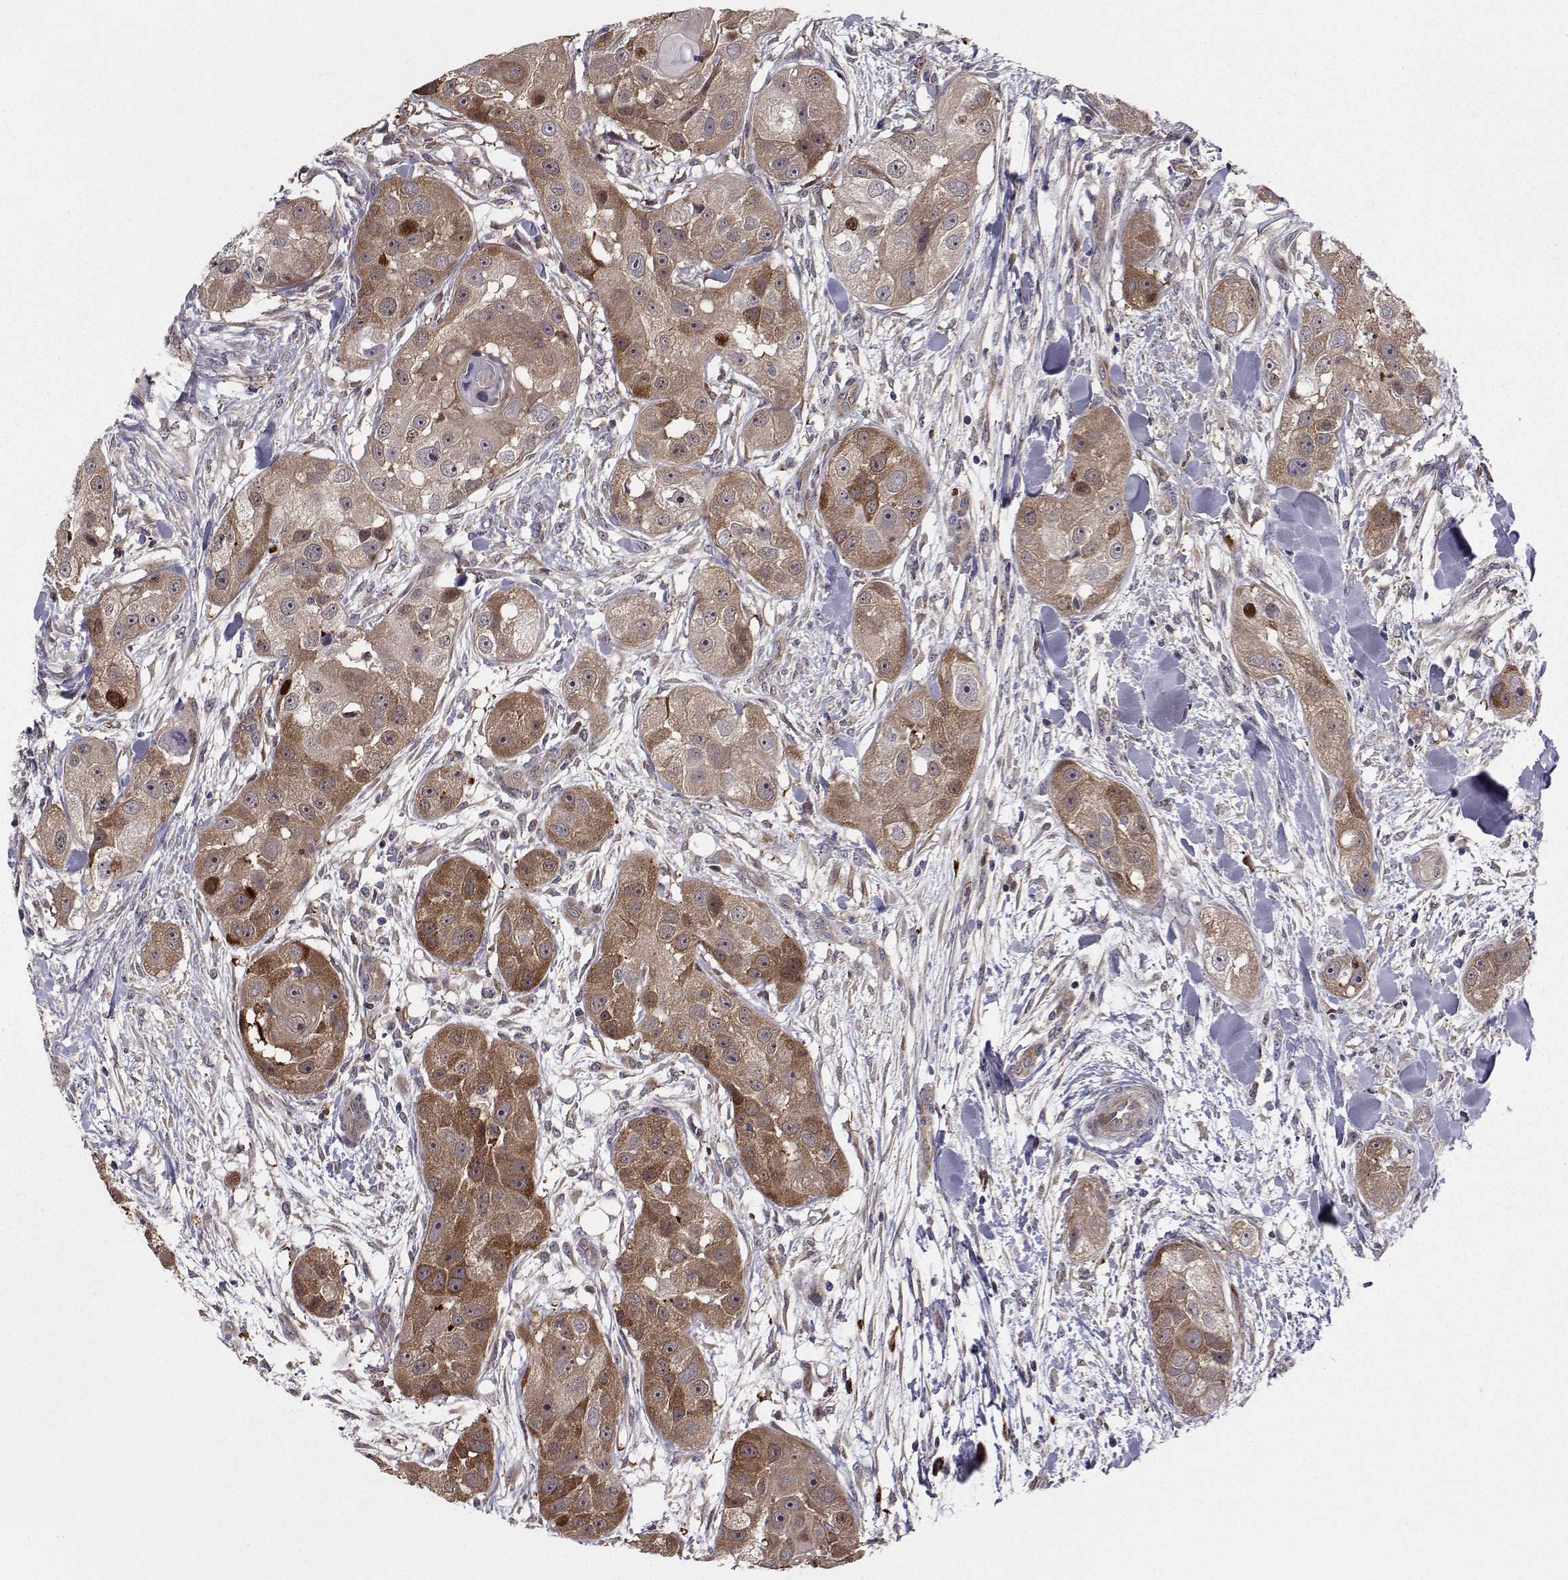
{"staining": {"intensity": "moderate", "quantity": "25%-75%", "location": "cytoplasmic/membranous"}, "tissue": "head and neck cancer", "cell_type": "Tumor cells", "image_type": "cancer", "snomed": [{"axis": "morphology", "description": "Squamous cell carcinoma, NOS"}, {"axis": "topography", "description": "Head-Neck"}], "caption": "There is medium levels of moderate cytoplasmic/membranous expression in tumor cells of head and neck cancer (squamous cell carcinoma), as demonstrated by immunohistochemical staining (brown color).", "gene": "HSP90AB1", "patient": {"sex": "male", "age": 51}}